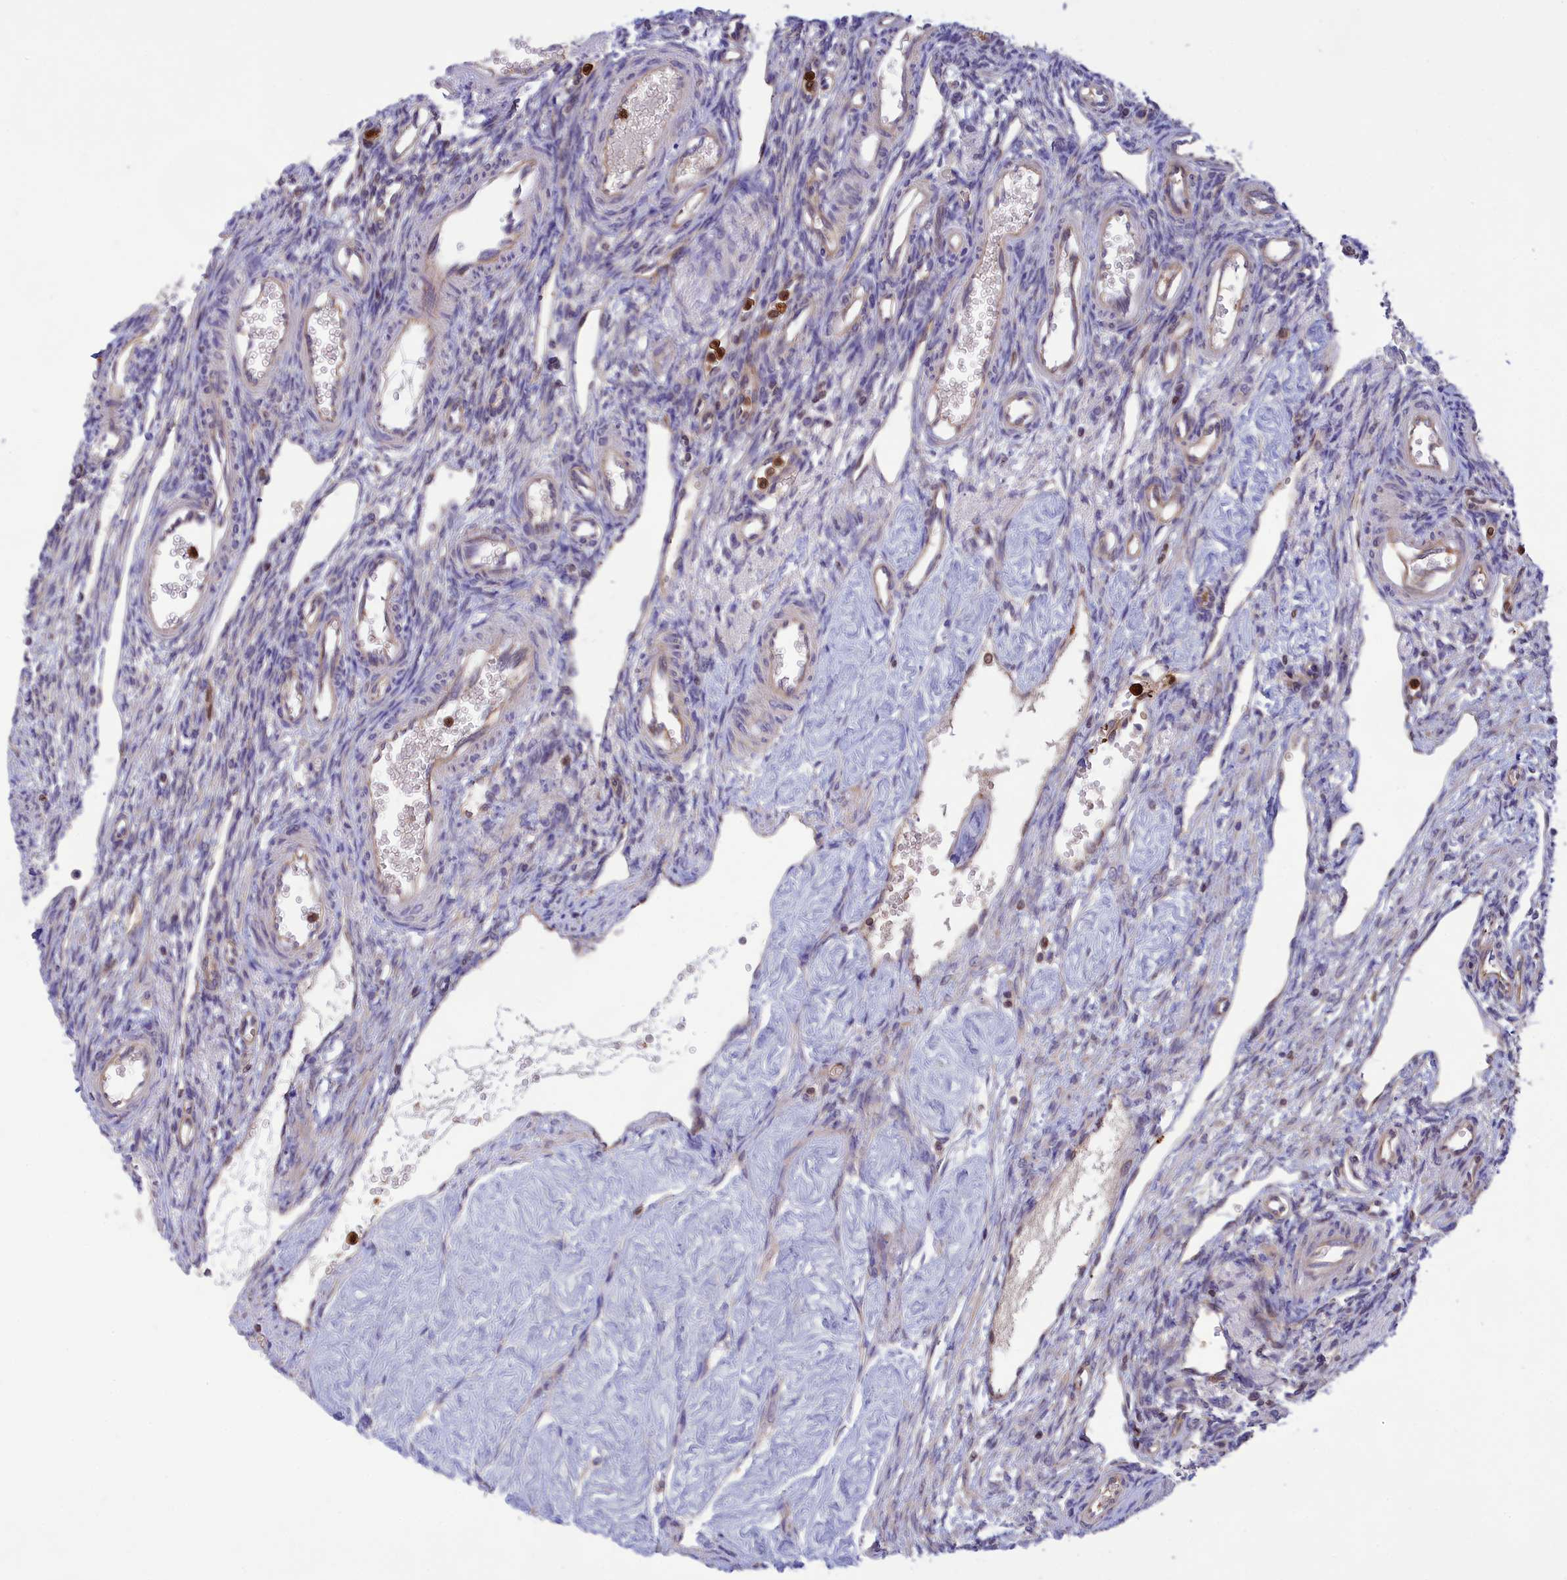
{"staining": {"intensity": "negative", "quantity": "none", "location": "none"}, "tissue": "ovary", "cell_type": "Ovarian stroma cells", "image_type": "normal", "snomed": [{"axis": "morphology", "description": "Normal tissue, NOS"}, {"axis": "morphology", "description": "Cyst, NOS"}, {"axis": "topography", "description": "Ovary"}], "caption": "Human ovary stained for a protein using immunohistochemistry shows no expression in ovarian stroma cells.", "gene": "PKHD1L1", "patient": {"sex": "female", "age": 33}}